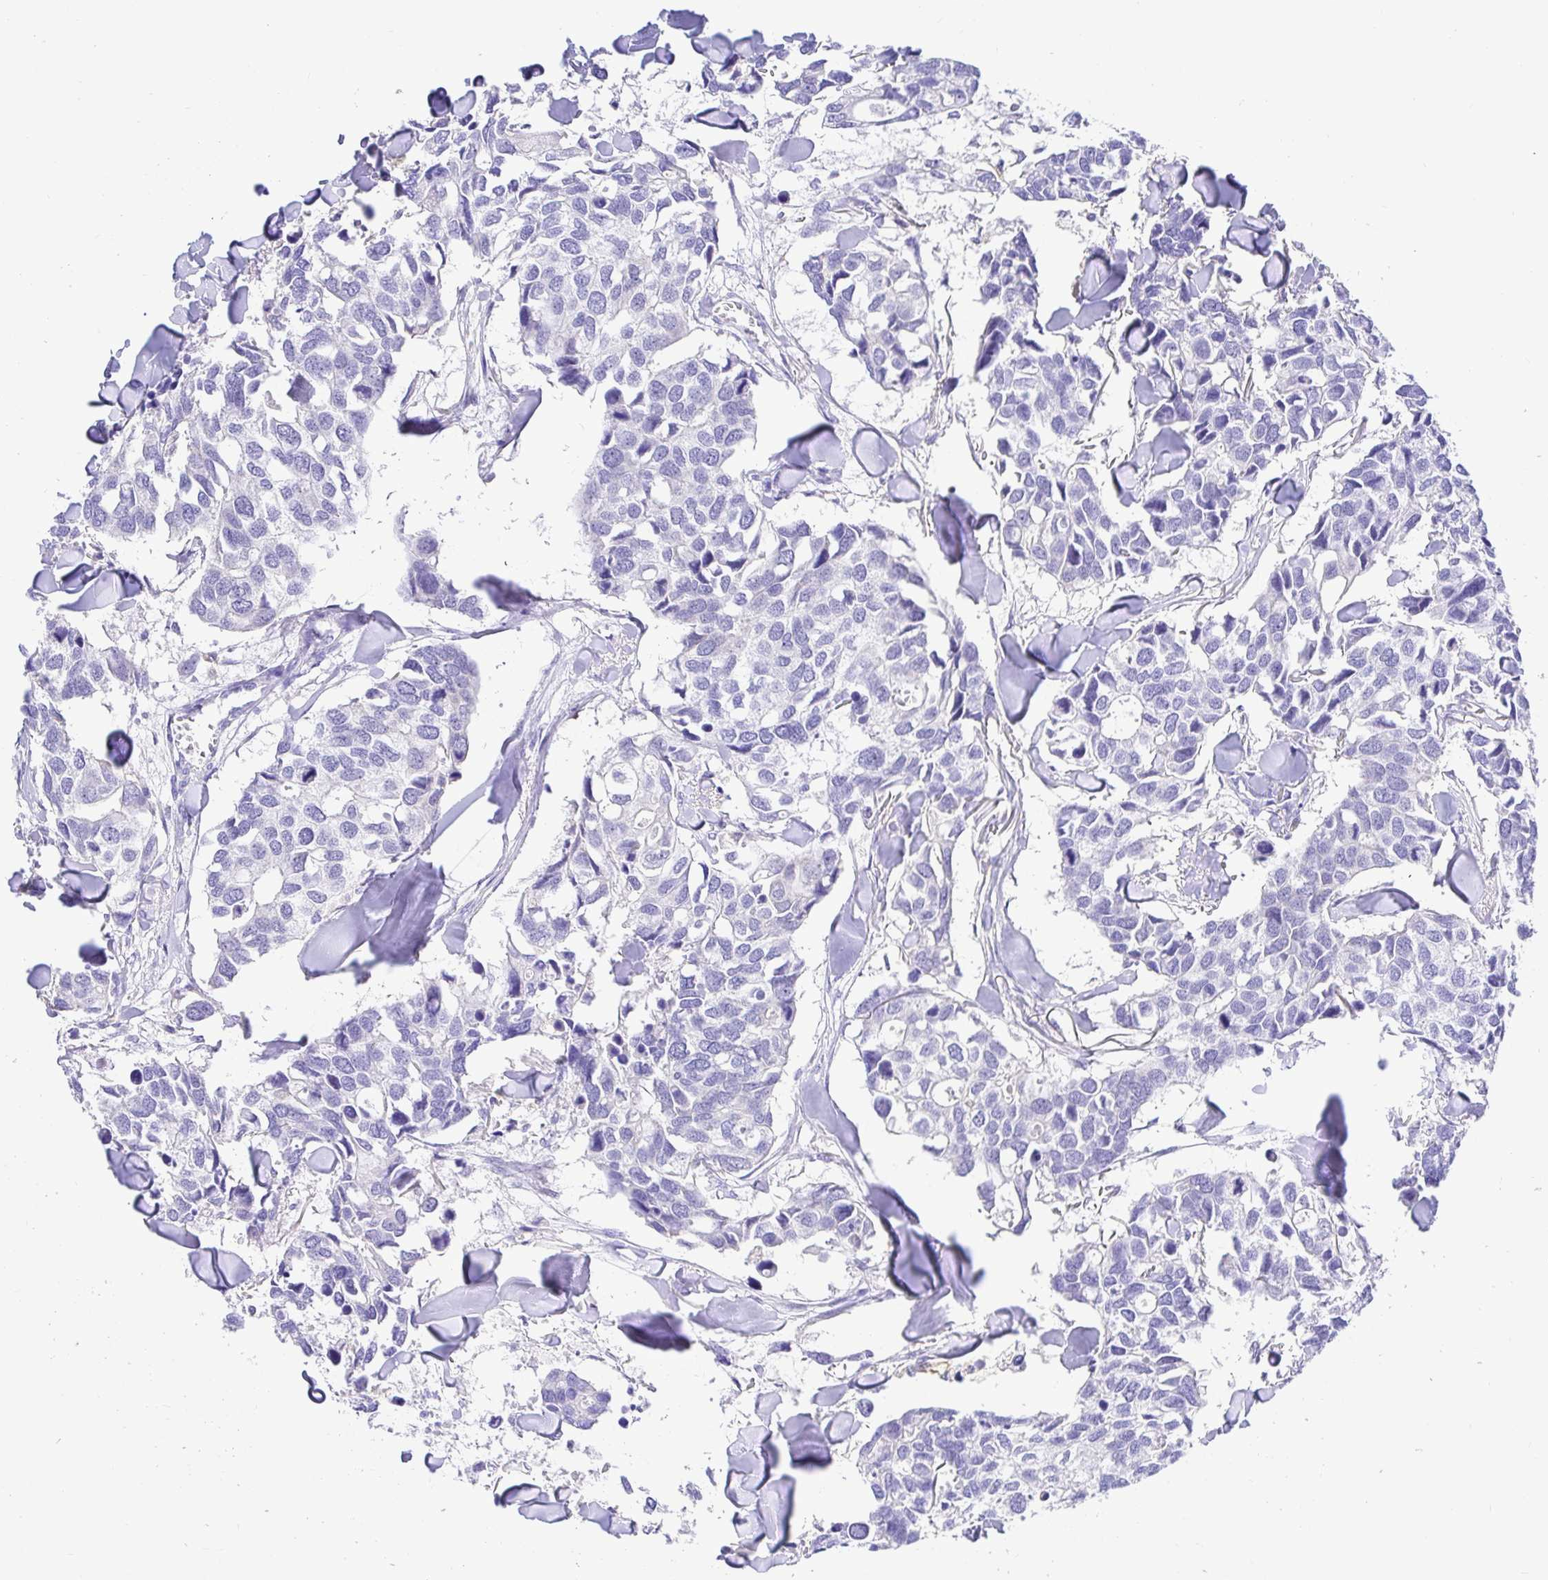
{"staining": {"intensity": "negative", "quantity": "none", "location": "none"}, "tissue": "breast cancer", "cell_type": "Tumor cells", "image_type": "cancer", "snomed": [{"axis": "morphology", "description": "Duct carcinoma"}, {"axis": "topography", "description": "Breast"}], "caption": "A micrograph of invasive ductal carcinoma (breast) stained for a protein shows no brown staining in tumor cells.", "gene": "BACE2", "patient": {"sex": "female", "age": 83}}